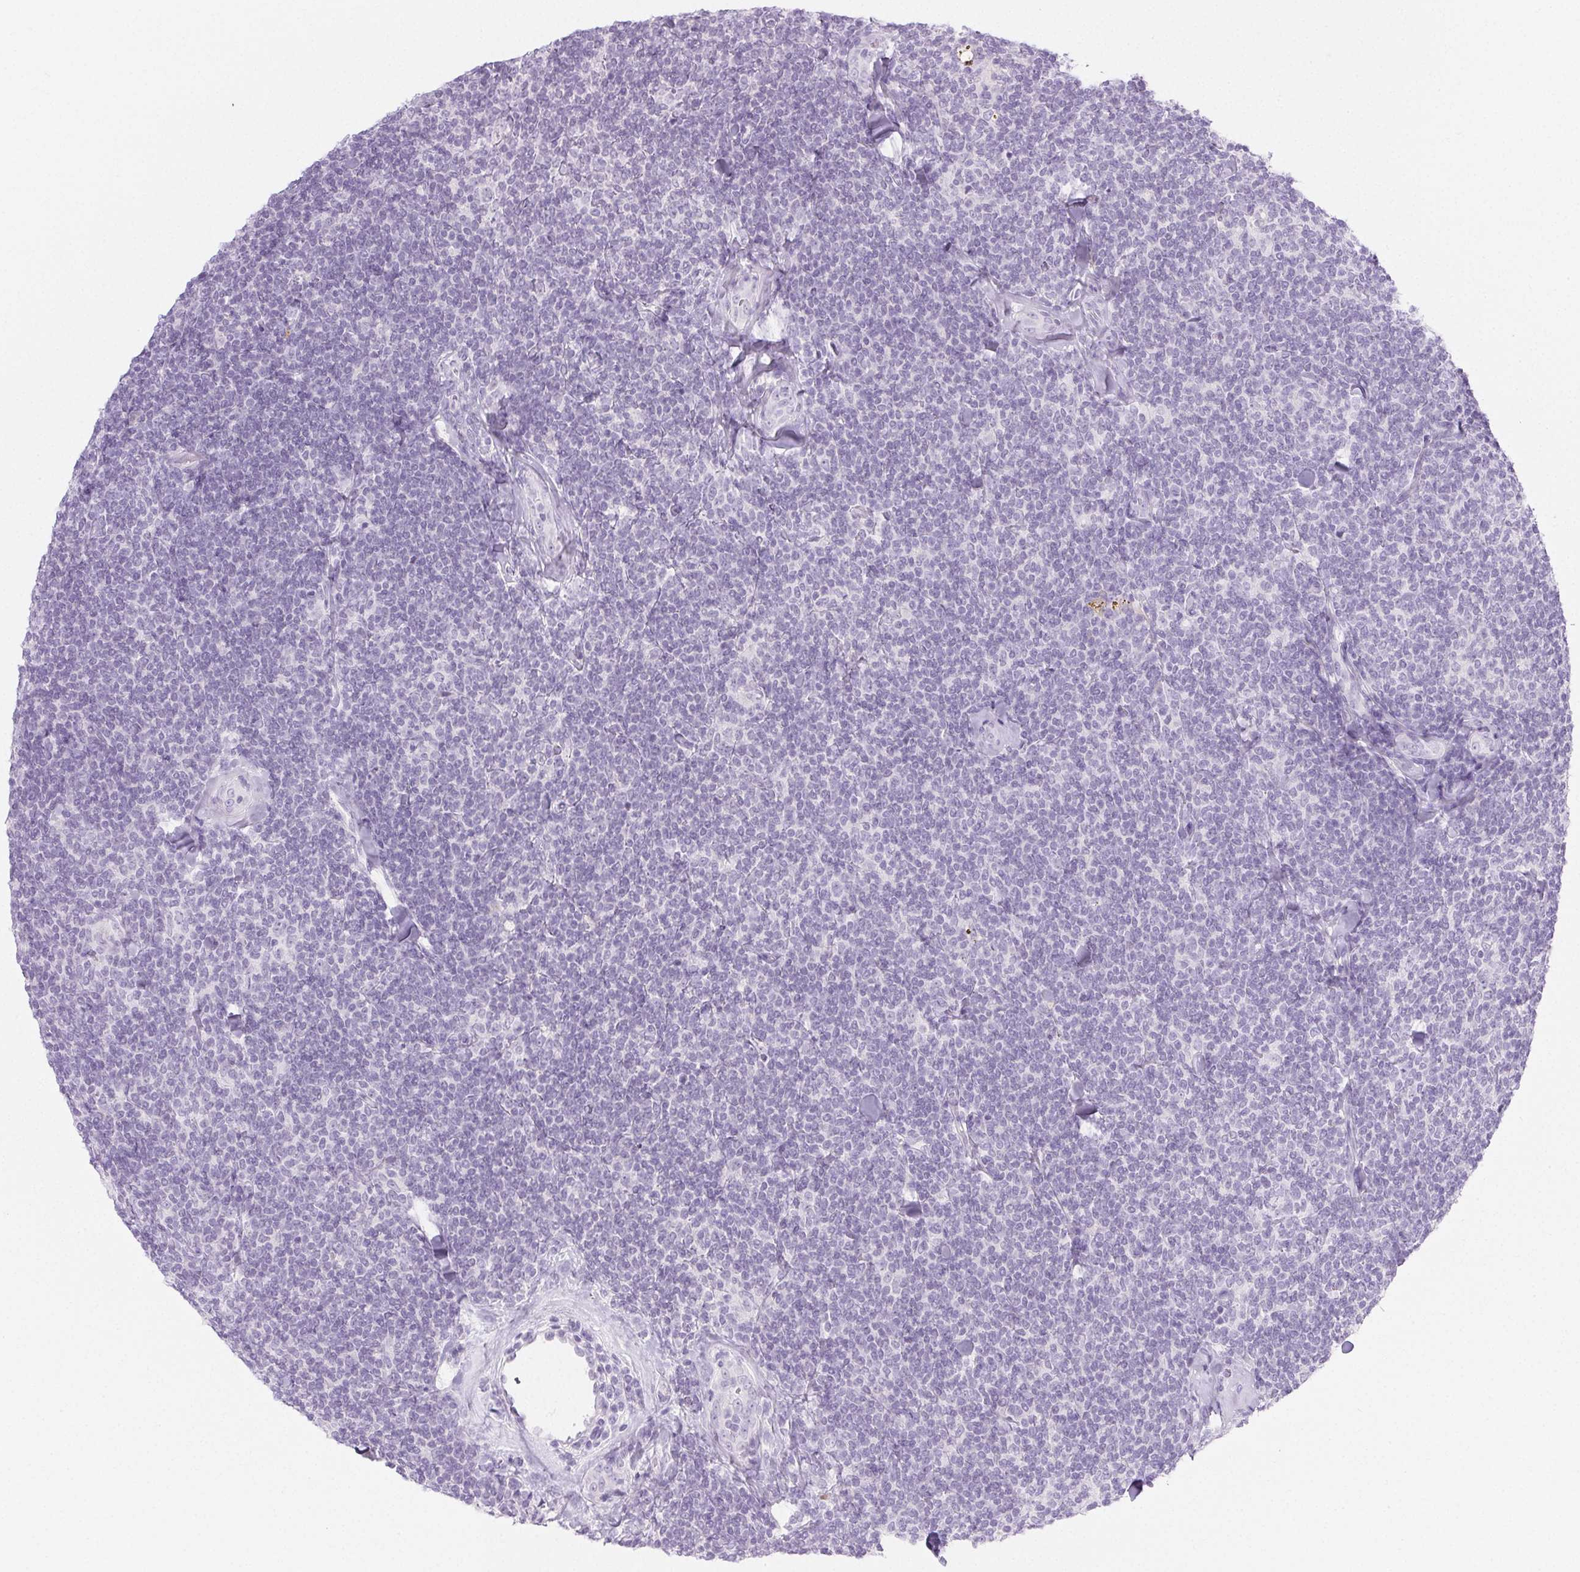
{"staining": {"intensity": "negative", "quantity": "none", "location": "none"}, "tissue": "lymphoma", "cell_type": "Tumor cells", "image_type": "cancer", "snomed": [{"axis": "morphology", "description": "Malignant lymphoma, non-Hodgkin's type, Low grade"}, {"axis": "topography", "description": "Lymph node"}], "caption": "A histopathology image of human lymphoma is negative for staining in tumor cells.", "gene": "PI3", "patient": {"sex": "female", "age": 56}}